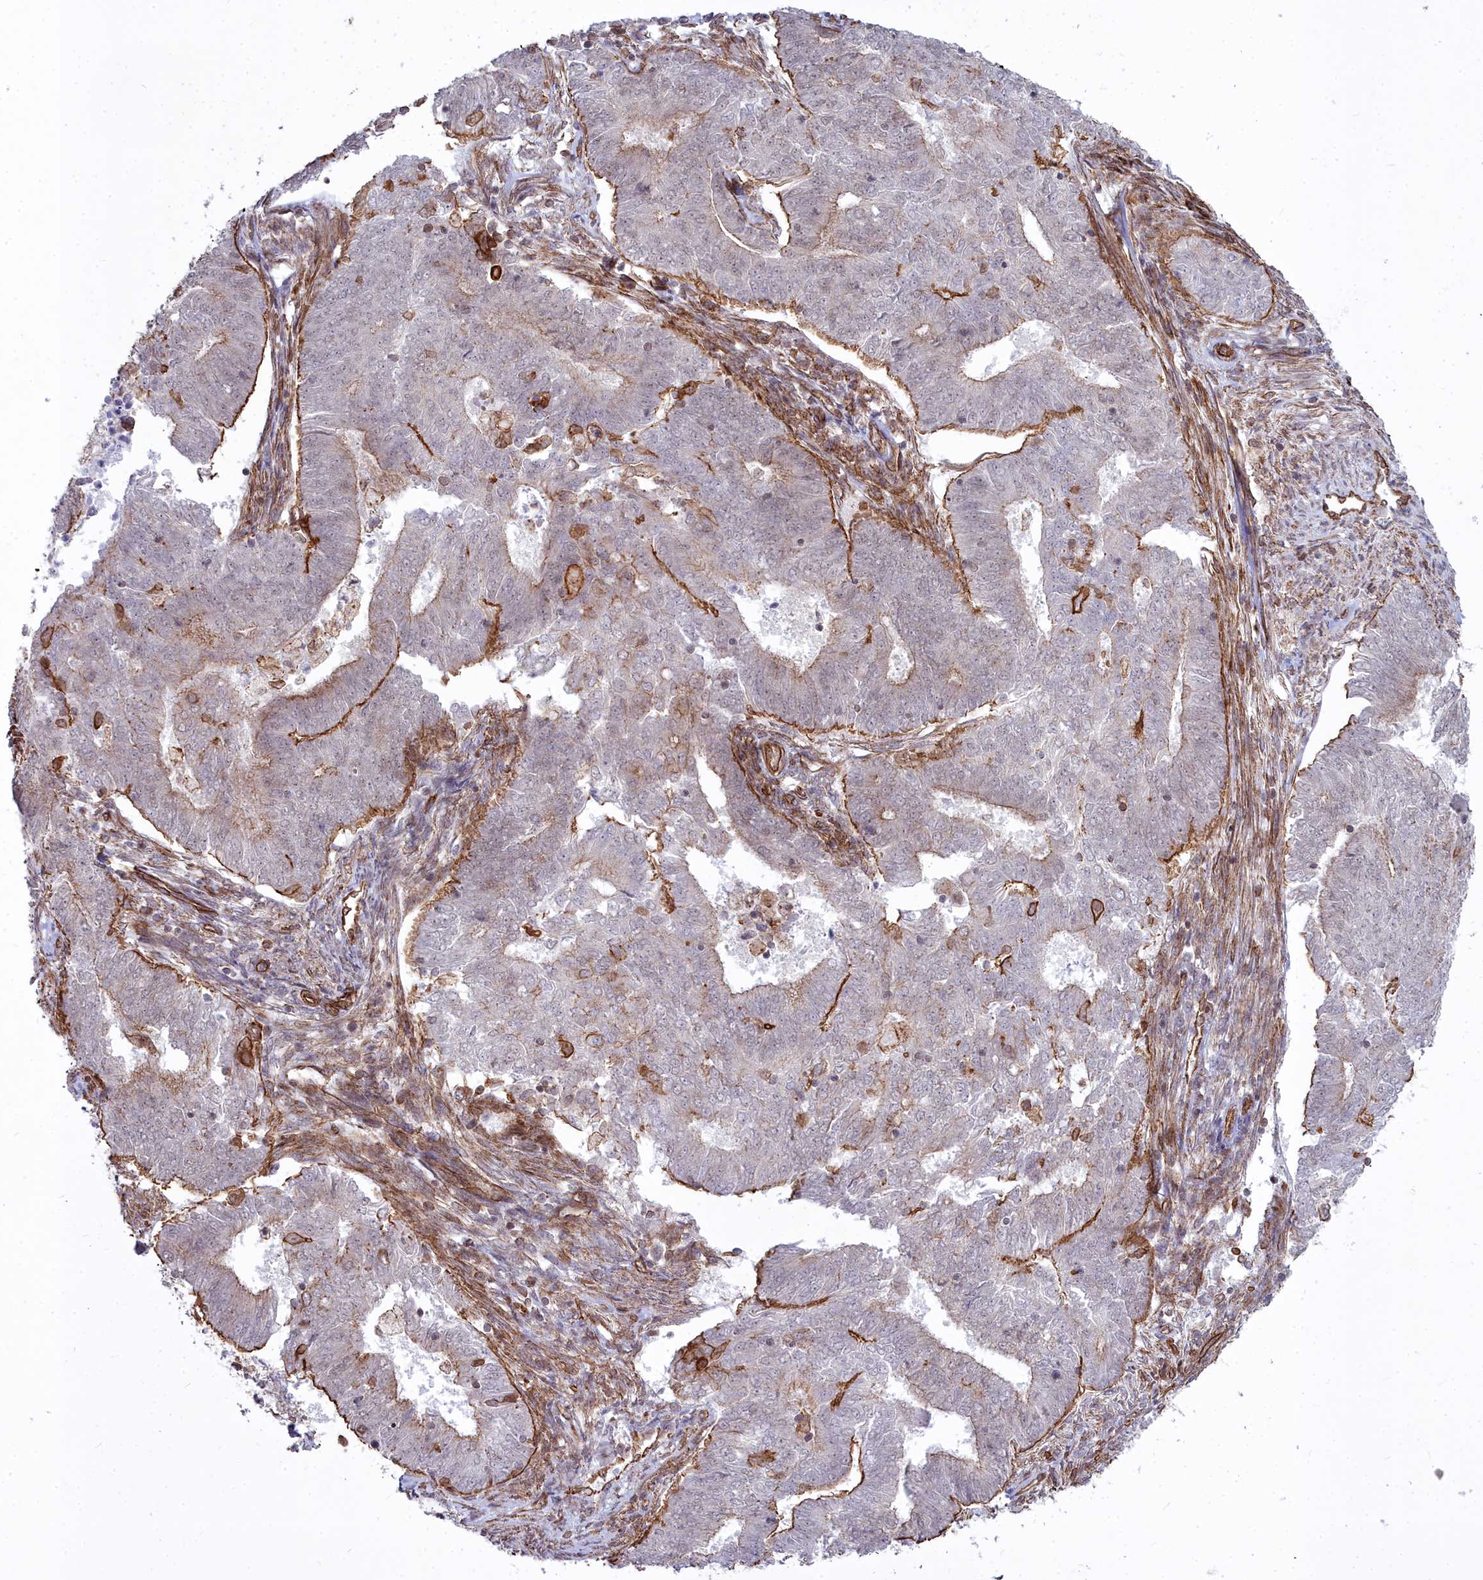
{"staining": {"intensity": "negative", "quantity": "none", "location": "none"}, "tissue": "endometrial cancer", "cell_type": "Tumor cells", "image_type": "cancer", "snomed": [{"axis": "morphology", "description": "Adenocarcinoma, NOS"}, {"axis": "topography", "description": "Endometrium"}], "caption": "This is an immunohistochemistry (IHC) photomicrograph of human endometrial adenocarcinoma. There is no positivity in tumor cells.", "gene": "YJU2", "patient": {"sex": "female", "age": 62}}